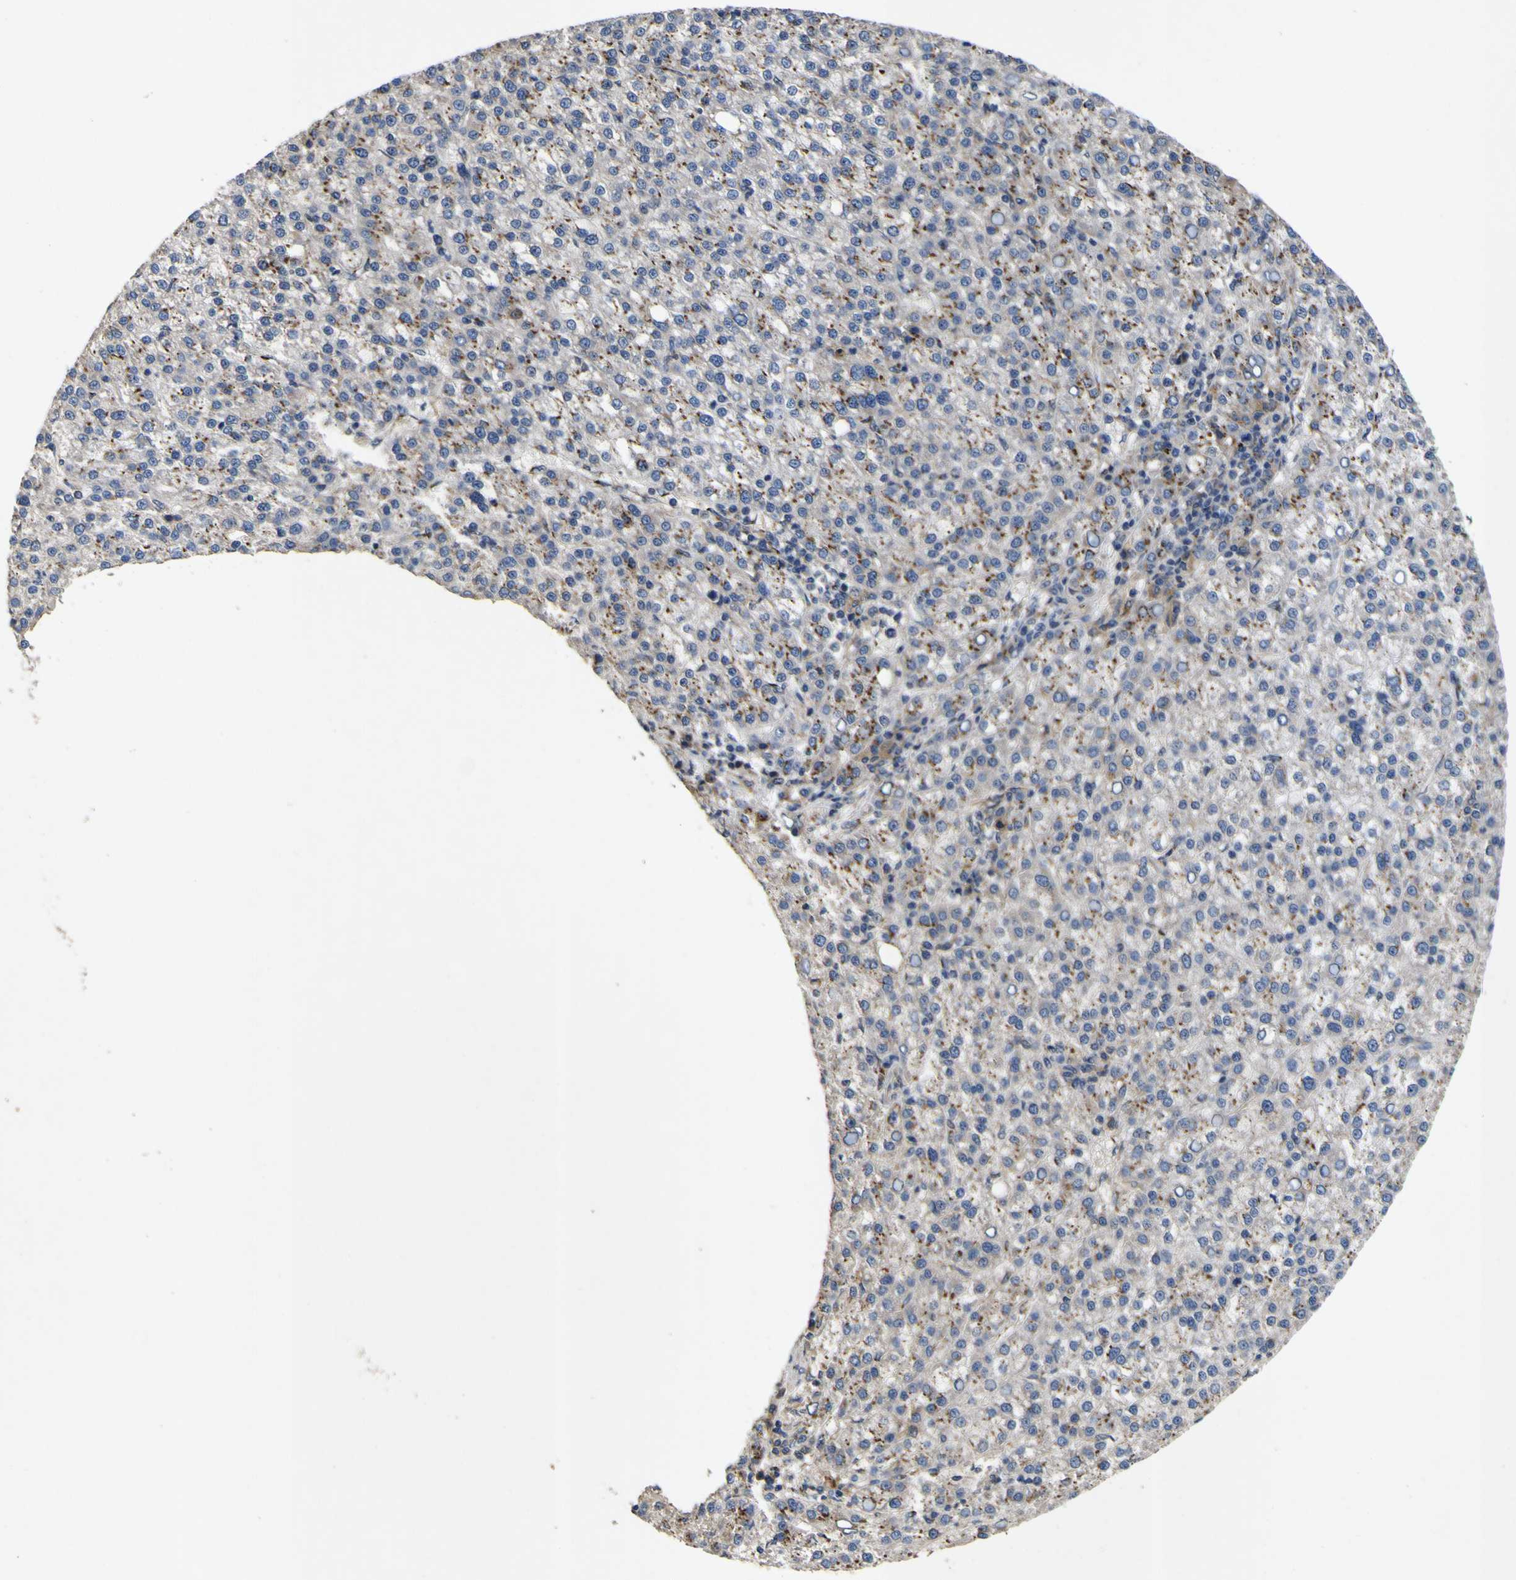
{"staining": {"intensity": "moderate", "quantity": ">75%", "location": "cytoplasmic/membranous"}, "tissue": "liver cancer", "cell_type": "Tumor cells", "image_type": "cancer", "snomed": [{"axis": "morphology", "description": "Carcinoma, Hepatocellular, NOS"}, {"axis": "topography", "description": "Liver"}], "caption": "Immunohistochemistry (IHC) staining of liver cancer (hepatocellular carcinoma), which shows medium levels of moderate cytoplasmic/membranous positivity in about >75% of tumor cells indicating moderate cytoplasmic/membranous protein positivity. The staining was performed using DAB (3,3'-diaminobenzidine) (brown) for protein detection and nuclei were counterstained in hematoxylin (blue).", "gene": "COA1", "patient": {"sex": "female", "age": 58}}